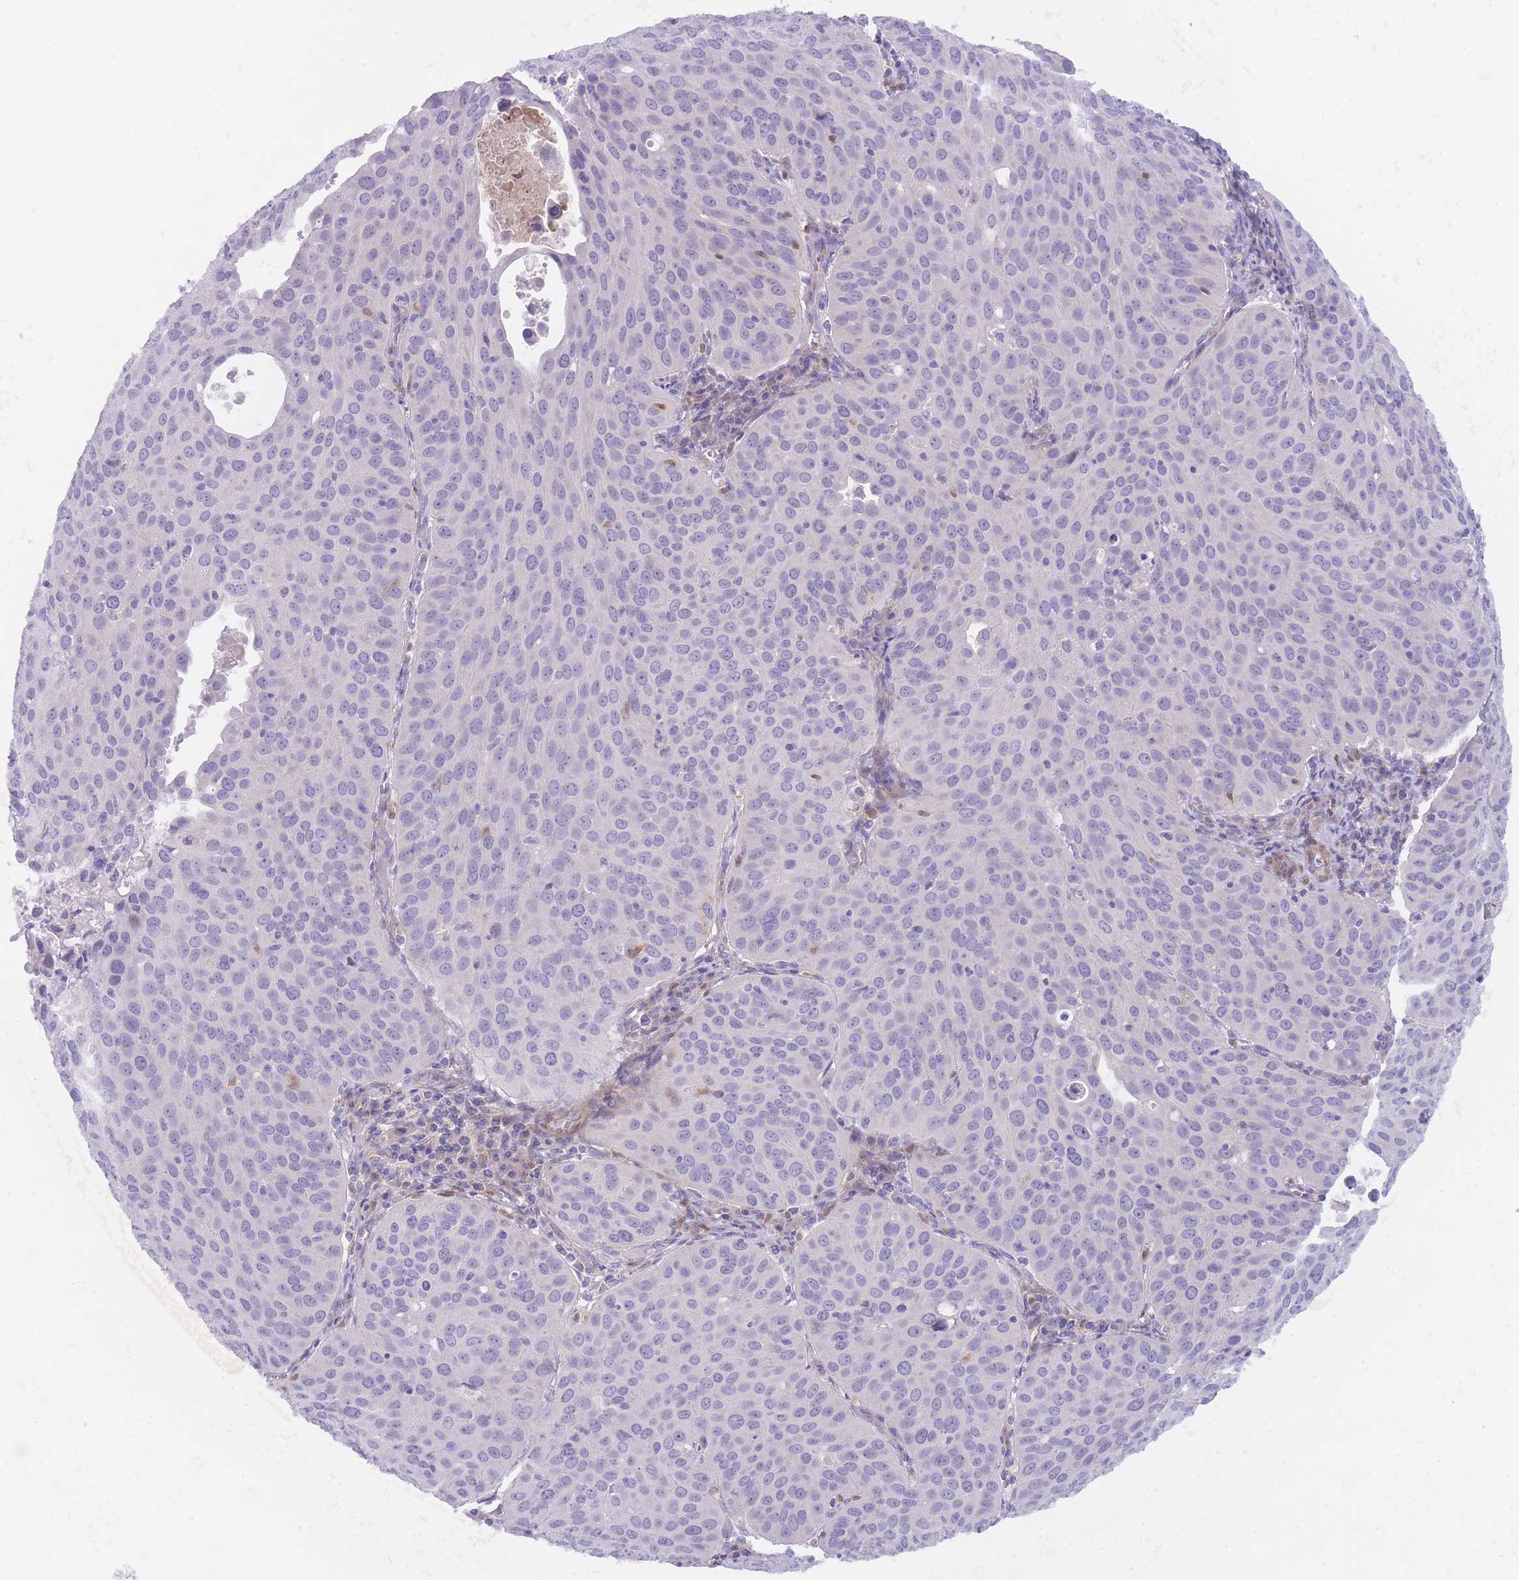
{"staining": {"intensity": "negative", "quantity": "none", "location": "none"}, "tissue": "cervical cancer", "cell_type": "Tumor cells", "image_type": "cancer", "snomed": [{"axis": "morphology", "description": "Squamous cell carcinoma, NOS"}, {"axis": "topography", "description": "Cervix"}], "caption": "High power microscopy photomicrograph of an immunohistochemistry (IHC) histopathology image of squamous cell carcinoma (cervical), revealing no significant staining in tumor cells.", "gene": "QTRT1", "patient": {"sex": "female", "age": 36}}